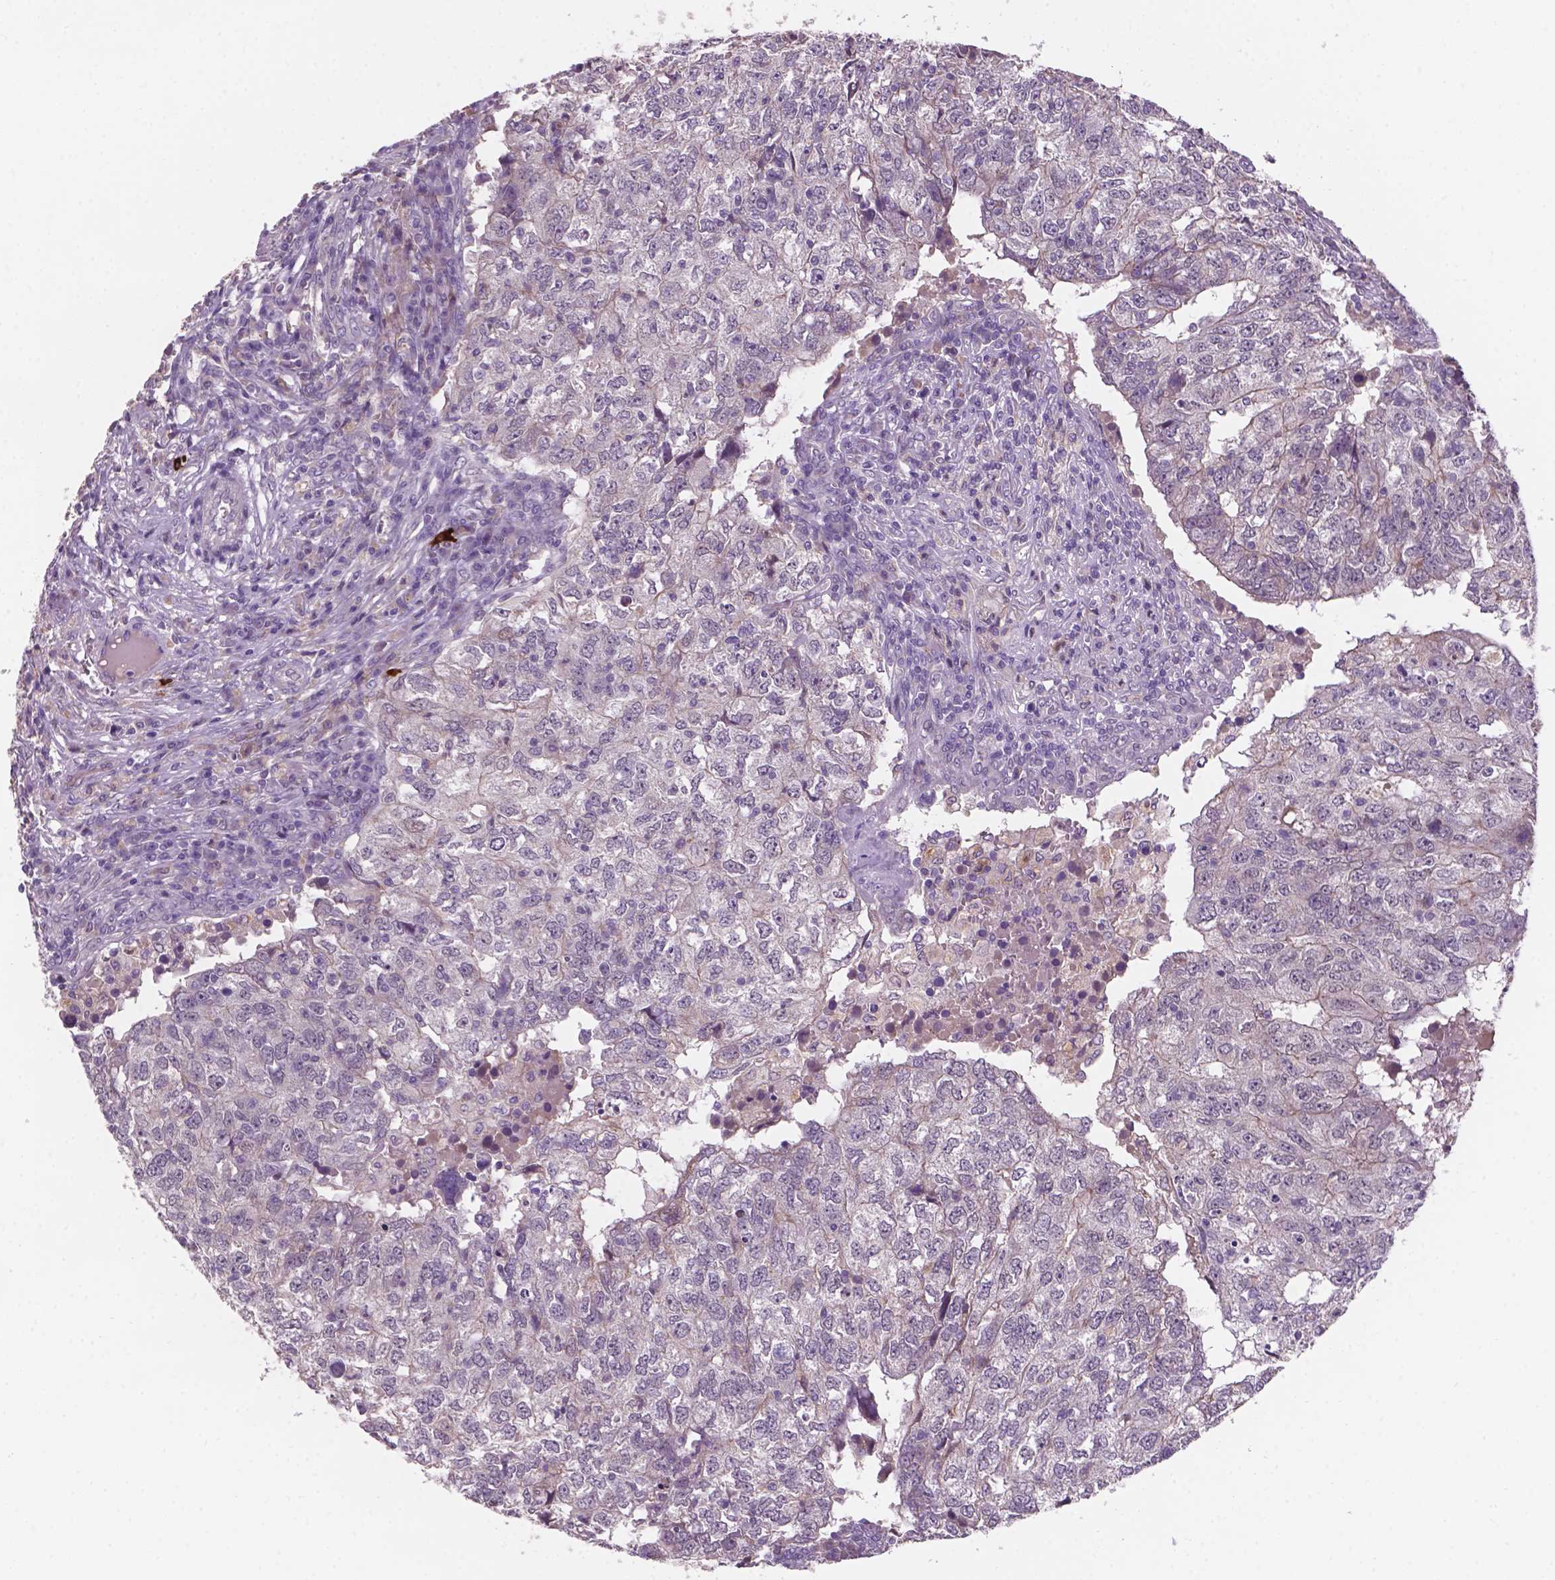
{"staining": {"intensity": "negative", "quantity": "none", "location": "none"}, "tissue": "breast cancer", "cell_type": "Tumor cells", "image_type": "cancer", "snomed": [{"axis": "morphology", "description": "Duct carcinoma"}, {"axis": "topography", "description": "Breast"}], "caption": "A high-resolution micrograph shows immunohistochemistry (IHC) staining of infiltrating ductal carcinoma (breast), which reveals no significant expression in tumor cells.", "gene": "GXYLT2", "patient": {"sex": "female", "age": 30}}